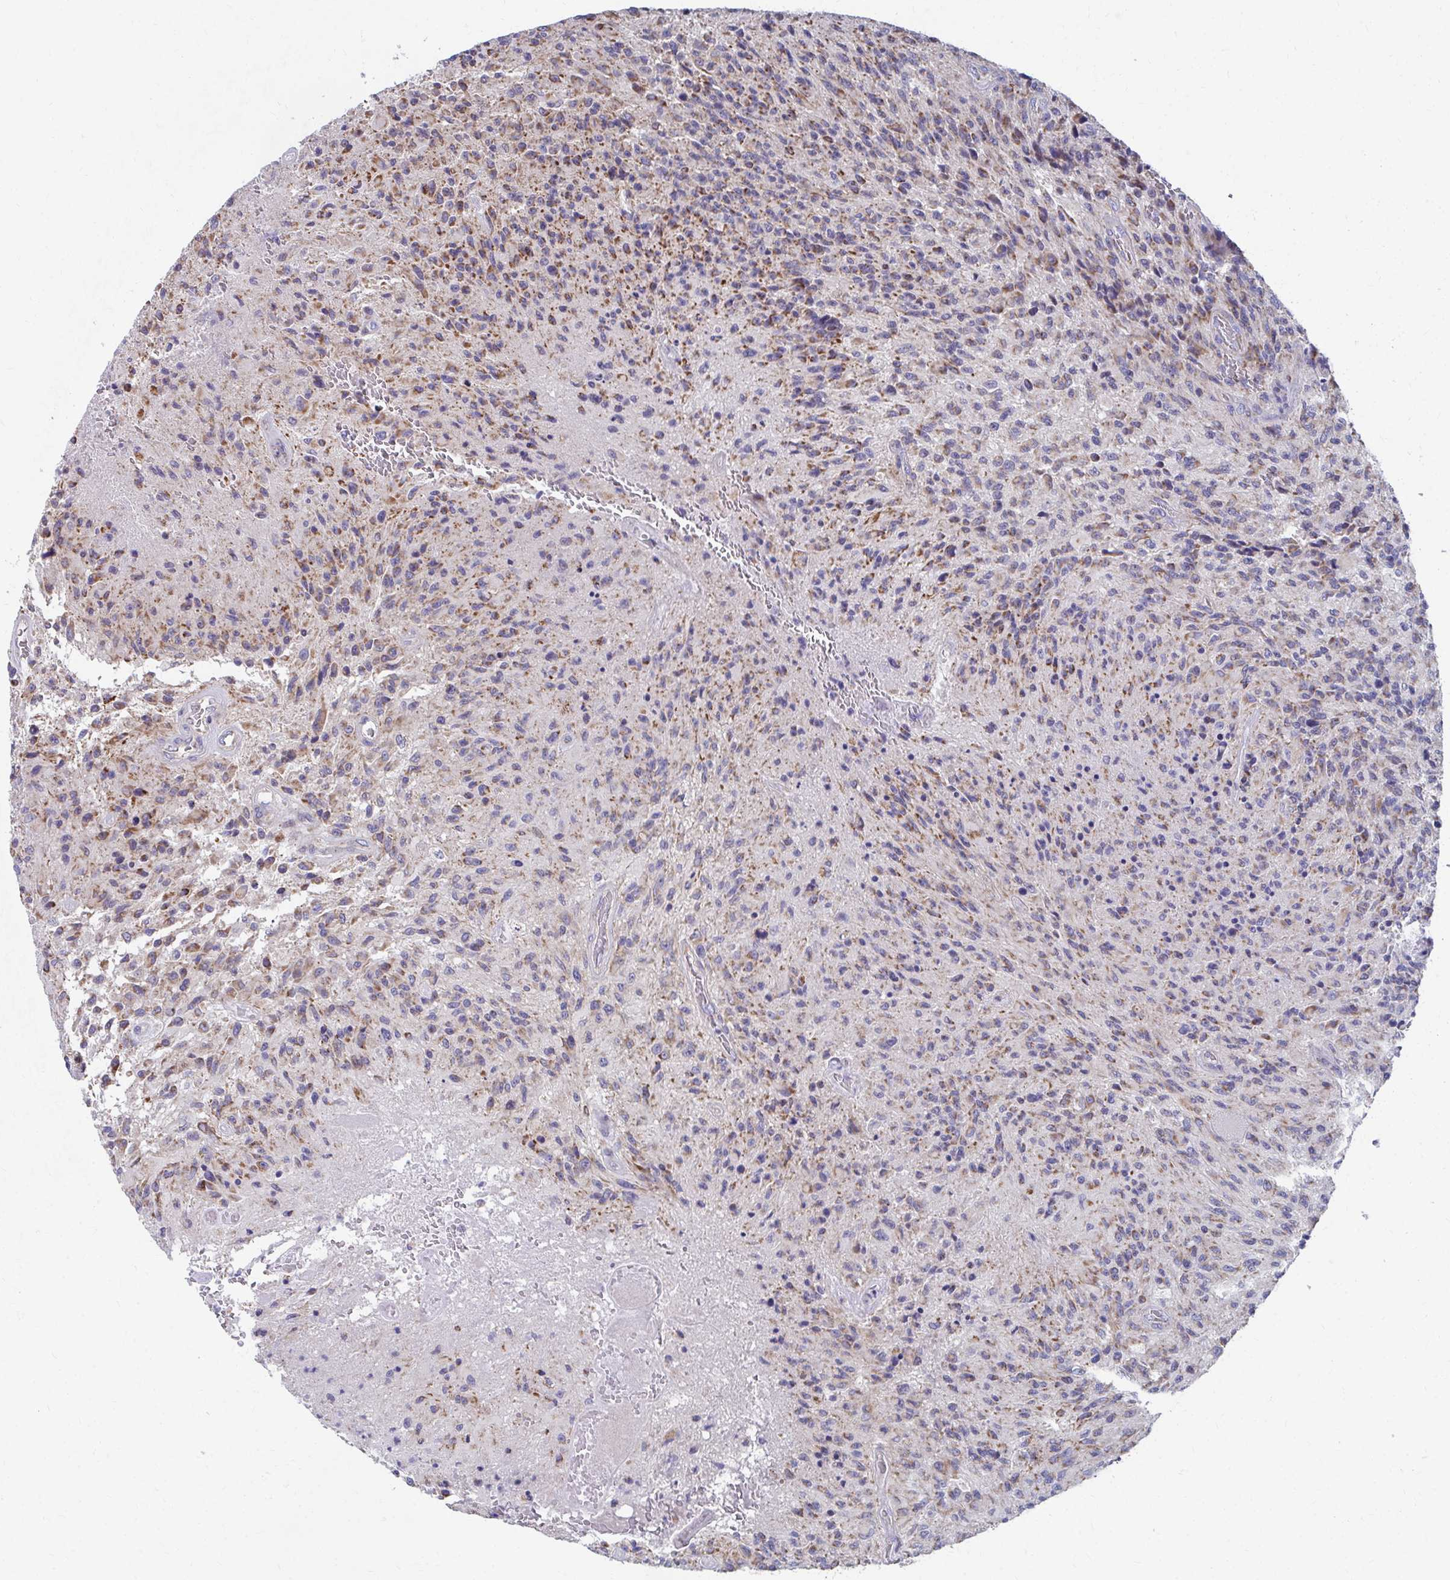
{"staining": {"intensity": "moderate", "quantity": "25%-75%", "location": "cytoplasmic/membranous"}, "tissue": "glioma", "cell_type": "Tumor cells", "image_type": "cancer", "snomed": [{"axis": "morphology", "description": "Normal tissue, NOS"}, {"axis": "morphology", "description": "Glioma, malignant, High grade"}, {"axis": "topography", "description": "Cerebral cortex"}], "caption": "A histopathology image showing moderate cytoplasmic/membranous positivity in approximately 25%-75% of tumor cells in high-grade glioma (malignant), as visualized by brown immunohistochemical staining.", "gene": "RCC1L", "patient": {"sex": "male", "age": 56}}